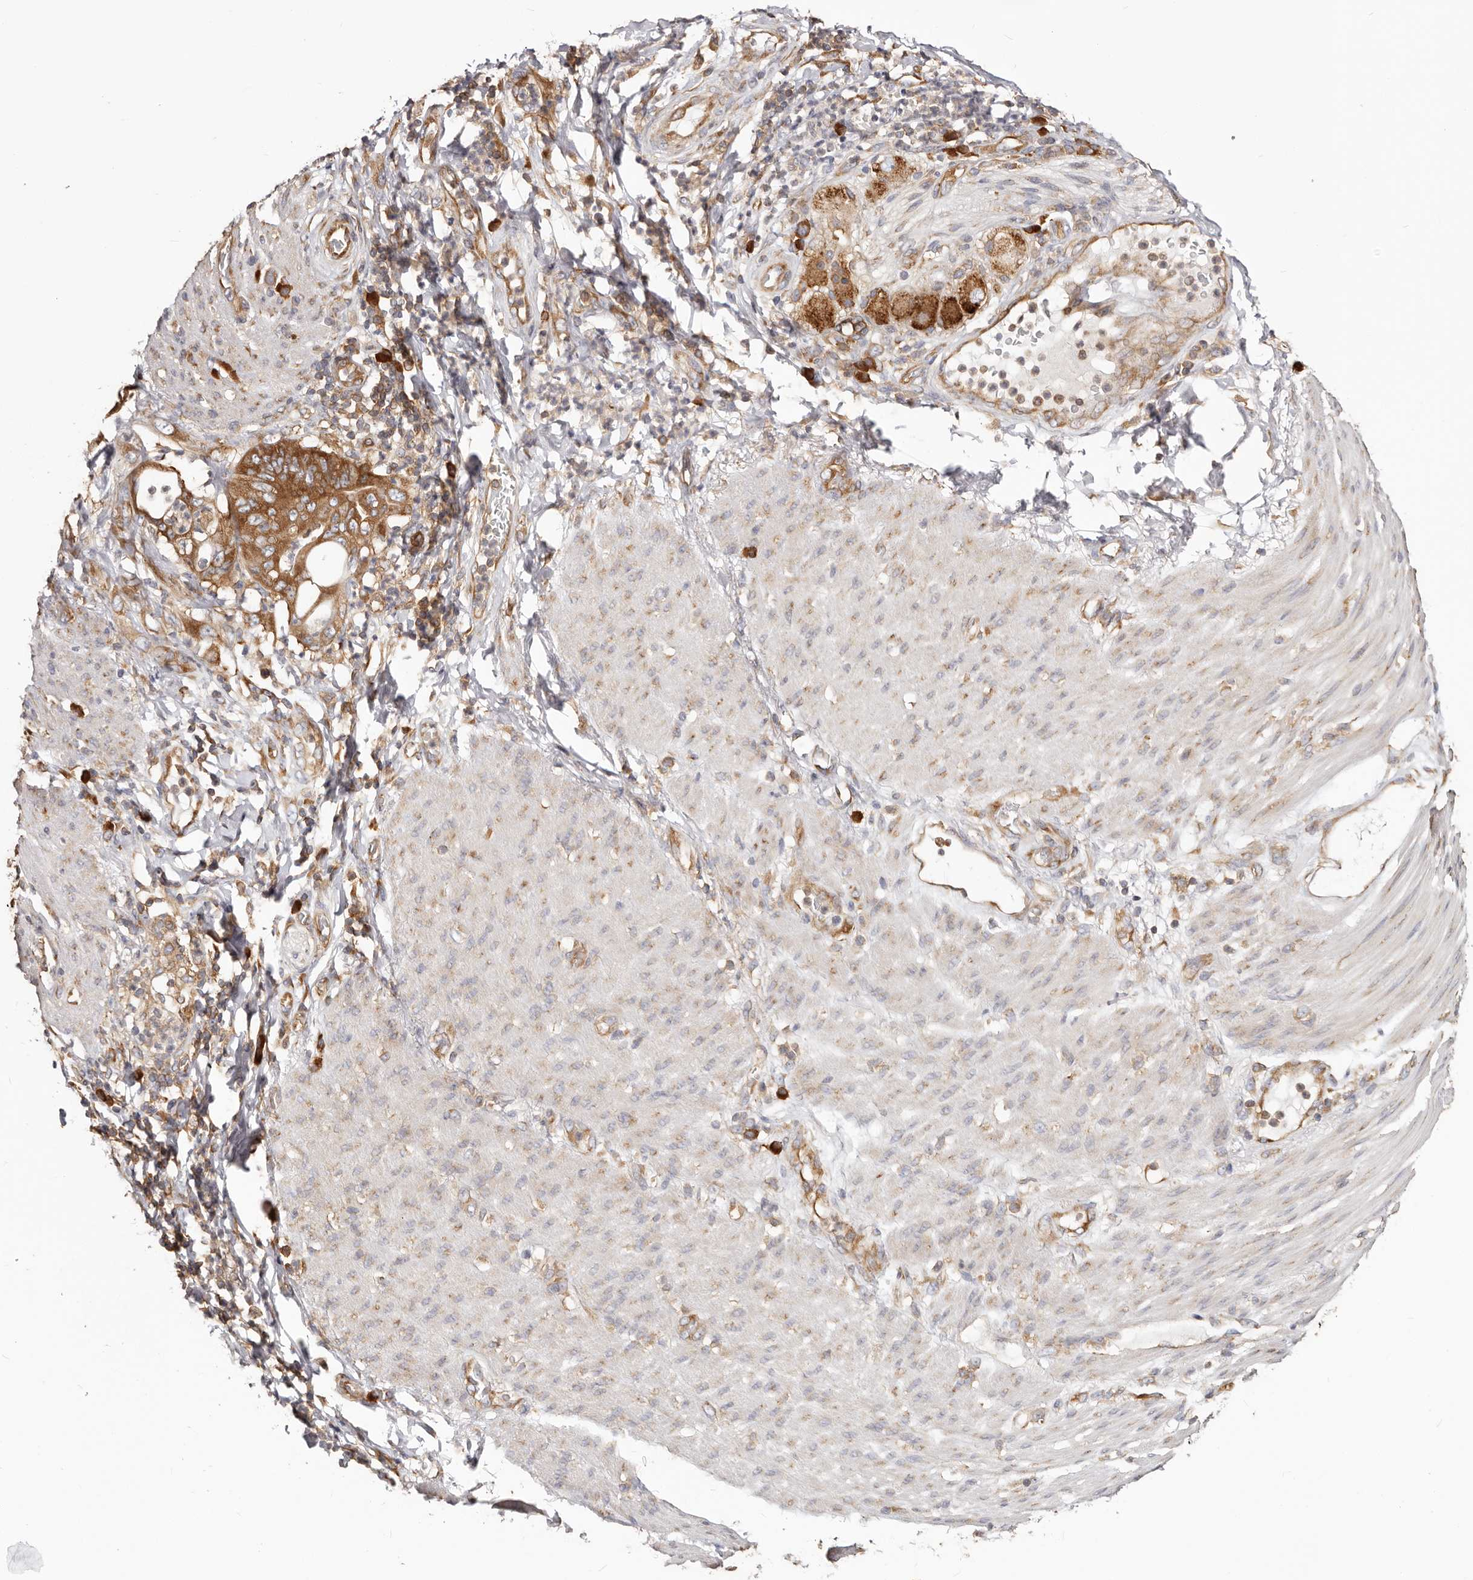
{"staining": {"intensity": "strong", "quantity": ">75%", "location": "cytoplasmic/membranous"}, "tissue": "stomach cancer", "cell_type": "Tumor cells", "image_type": "cancer", "snomed": [{"axis": "morphology", "description": "Adenocarcinoma, NOS"}, {"axis": "topography", "description": "Stomach"}], "caption": "The photomicrograph reveals staining of stomach cancer, revealing strong cytoplasmic/membranous protein positivity (brown color) within tumor cells.", "gene": "EPRS1", "patient": {"sex": "female", "age": 73}}